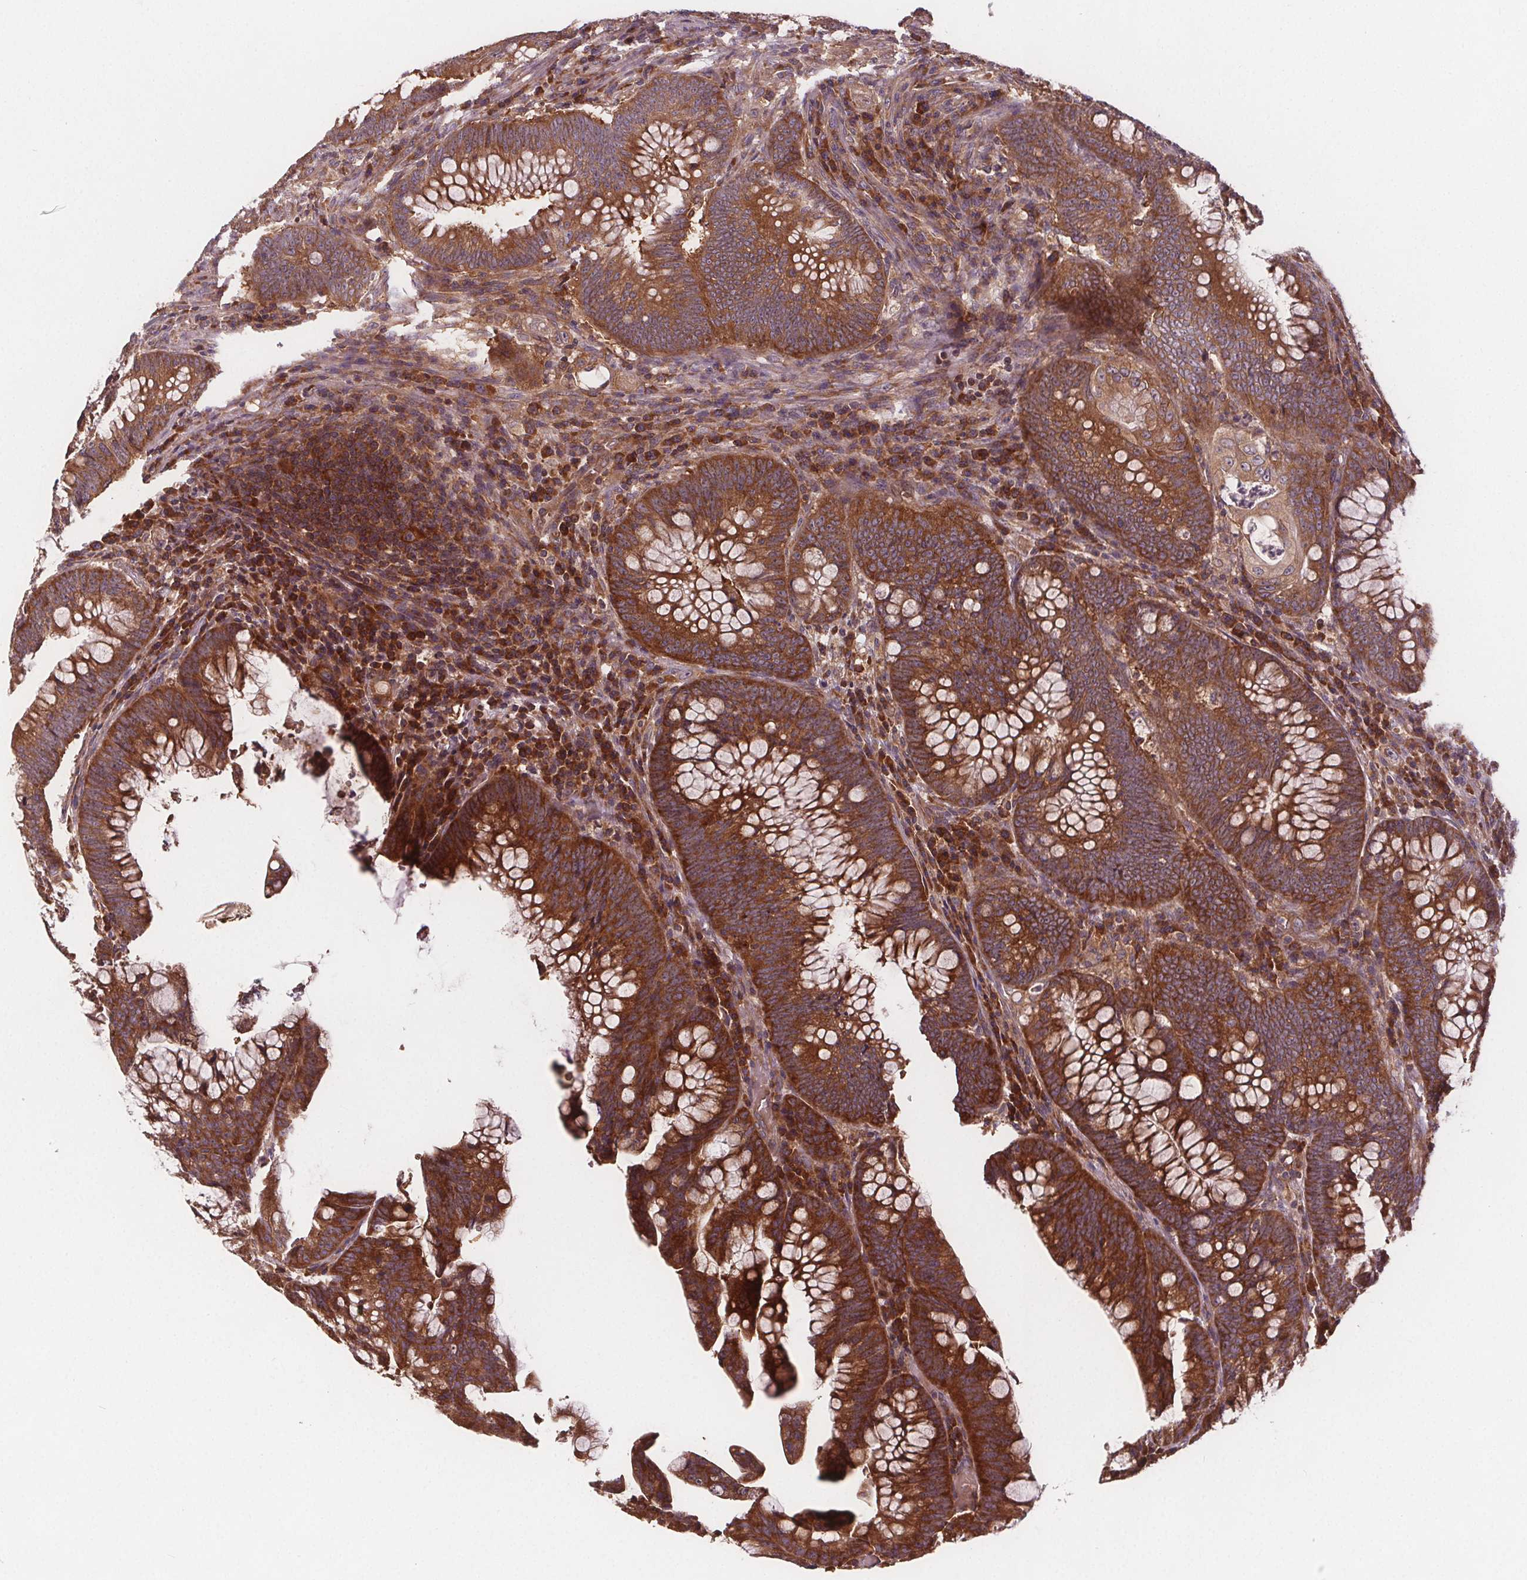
{"staining": {"intensity": "strong", "quantity": ">75%", "location": "cytoplasmic/membranous"}, "tissue": "colorectal cancer", "cell_type": "Tumor cells", "image_type": "cancer", "snomed": [{"axis": "morphology", "description": "Adenocarcinoma, NOS"}, {"axis": "topography", "description": "Colon"}], "caption": "The image shows a brown stain indicating the presence of a protein in the cytoplasmic/membranous of tumor cells in adenocarcinoma (colorectal).", "gene": "EIF3D", "patient": {"sex": "male", "age": 62}}